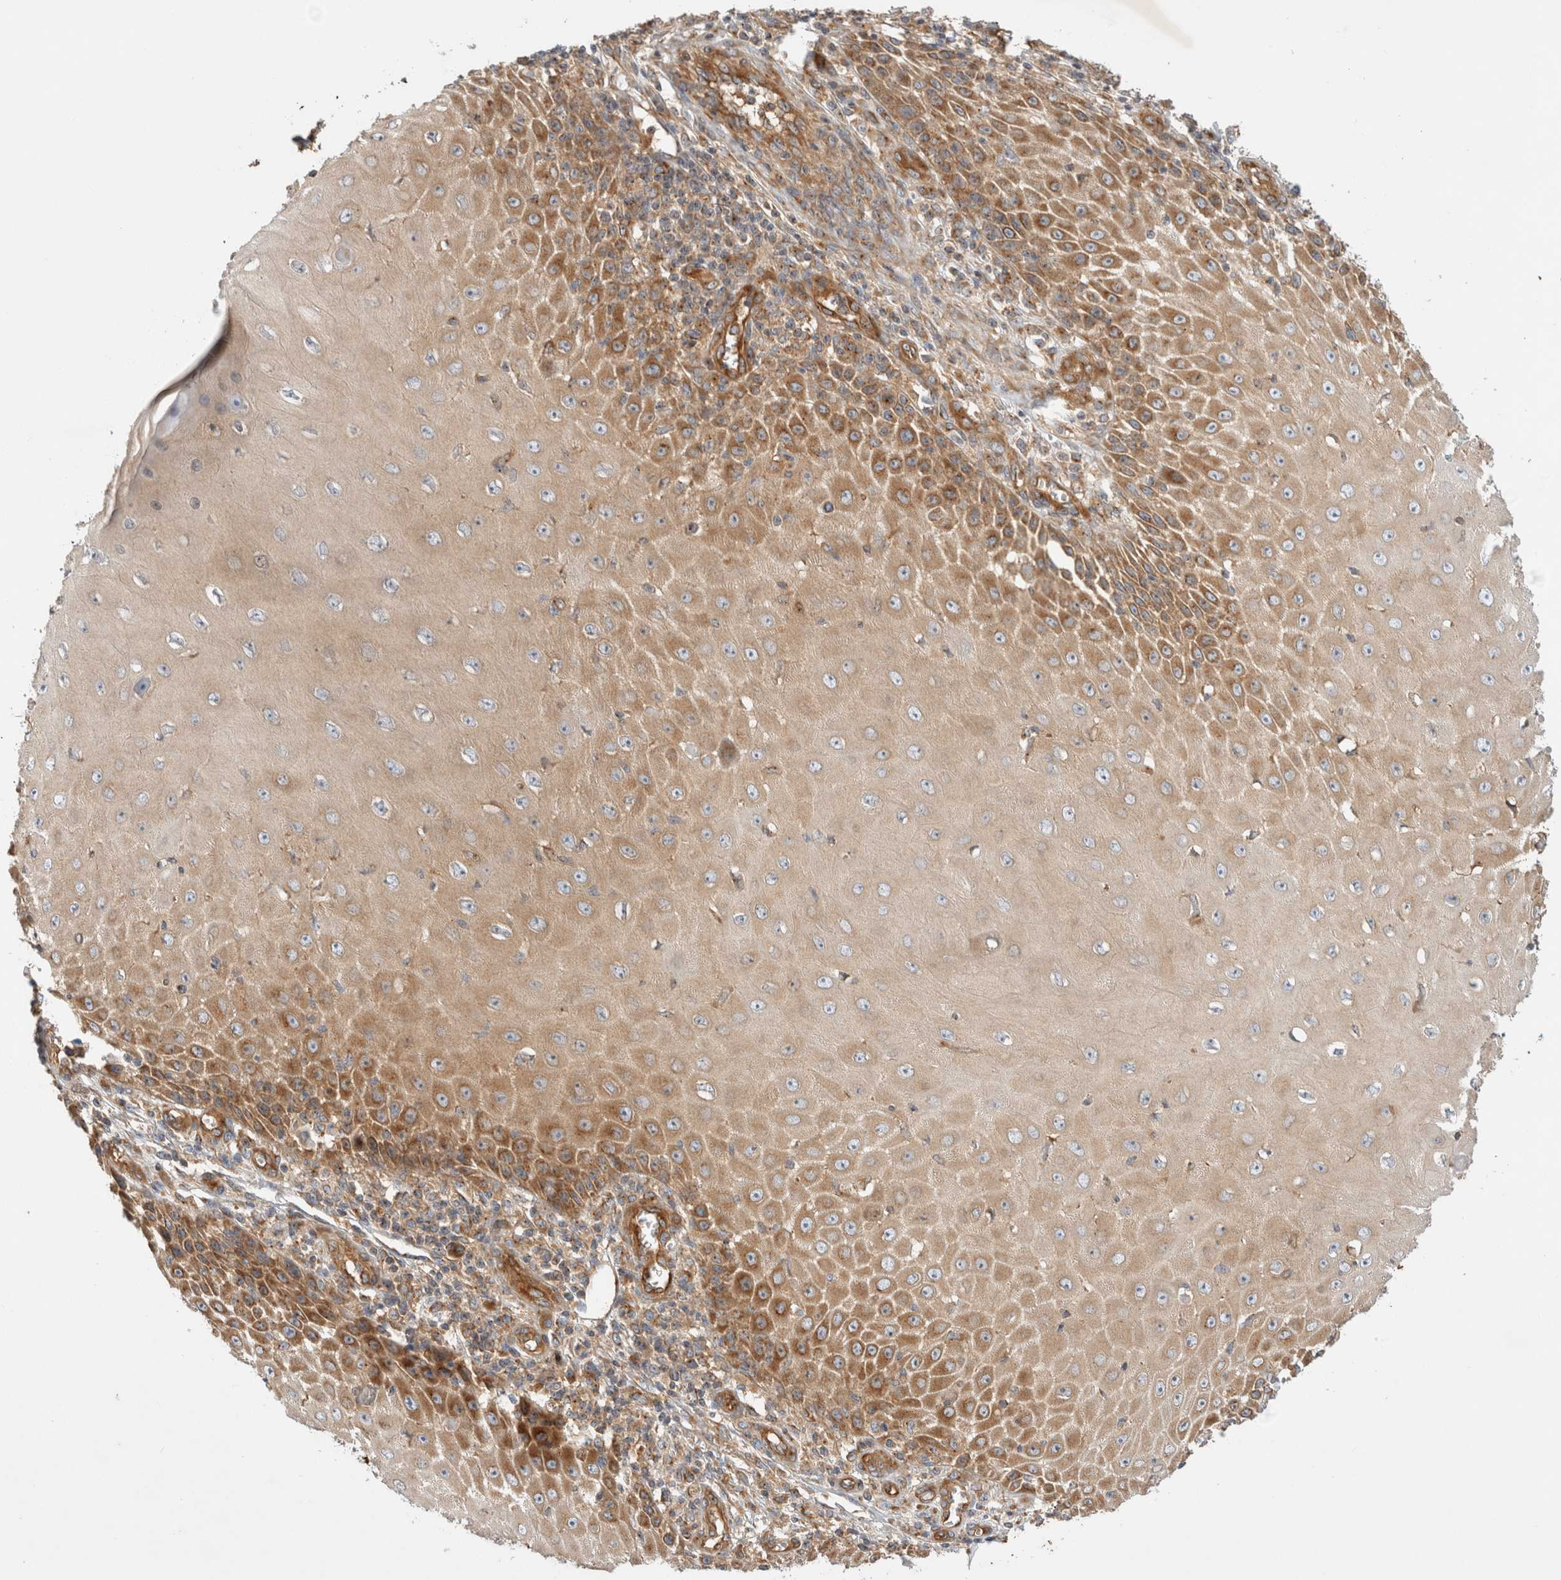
{"staining": {"intensity": "moderate", "quantity": ">75%", "location": "cytoplasmic/membranous"}, "tissue": "skin cancer", "cell_type": "Tumor cells", "image_type": "cancer", "snomed": [{"axis": "morphology", "description": "Squamous cell carcinoma, NOS"}, {"axis": "topography", "description": "Skin"}], "caption": "Tumor cells display medium levels of moderate cytoplasmic/membranous expression in approximately >75% of cells in skin cancer (squamous cell carcinoma). (DAB IHC, brown staining for protein, blue staining for nuclei).", "gene": "GPR150", "patient": {"sex": "female", "age": 73}}